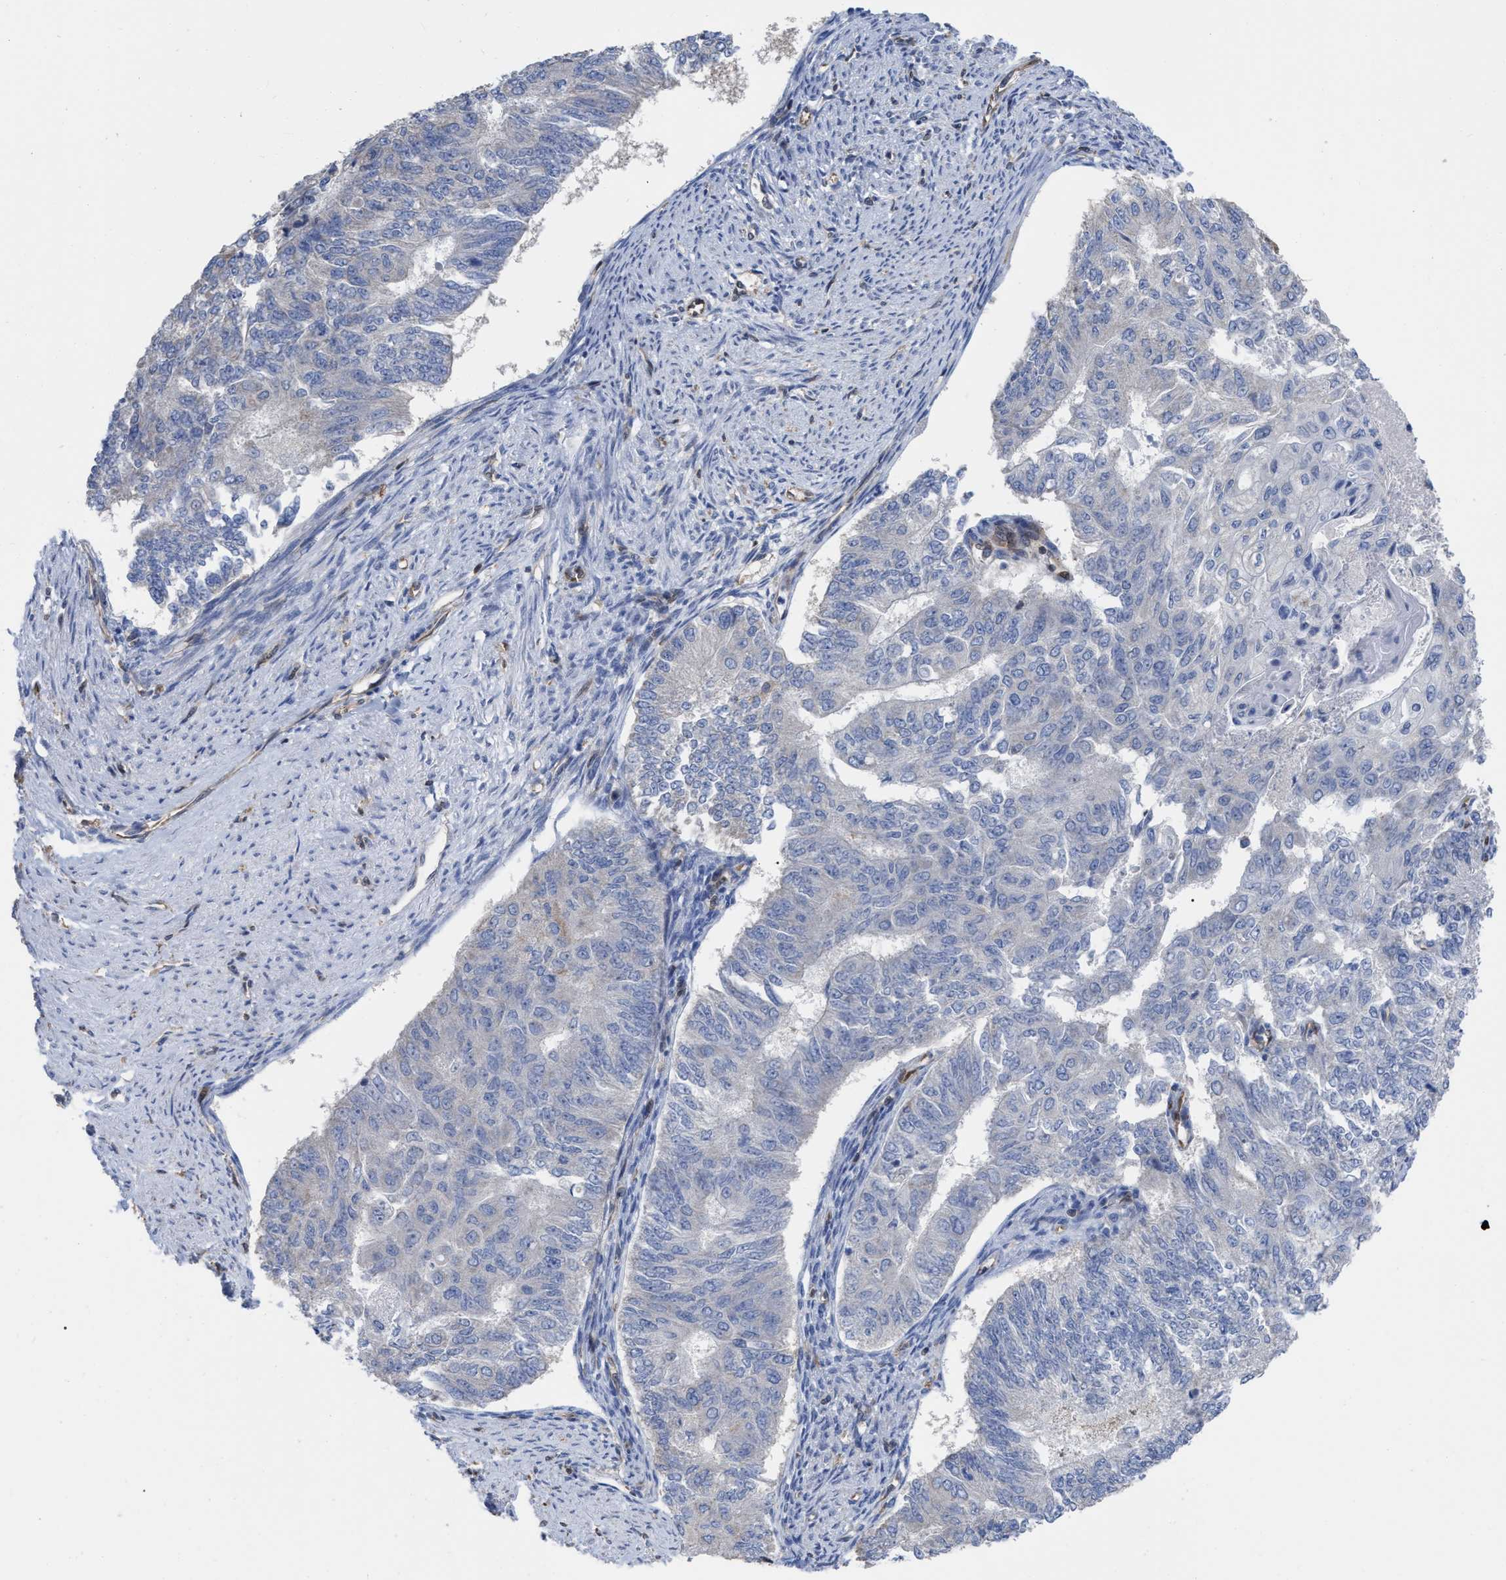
{"staining": {"intensity": "negative", "quantity": "none", "location": "none"}, "tissue": "endometrial cancer", "cell_type": "Tumor cells", "image_type": "cancer", "snomed": [{"axis": "morphology", "description": "Adenocarcinoma, NOS"}, {"axis": "topography", "description": "Endometrium"}], "caption": "Immunohistochemistry (IHC) of human endometrial cancer (adenocarcinoma) displays no positivity in tumor cells.", "gene": "GIMAP4", "patient": {"sex": "female", "age": 32}}